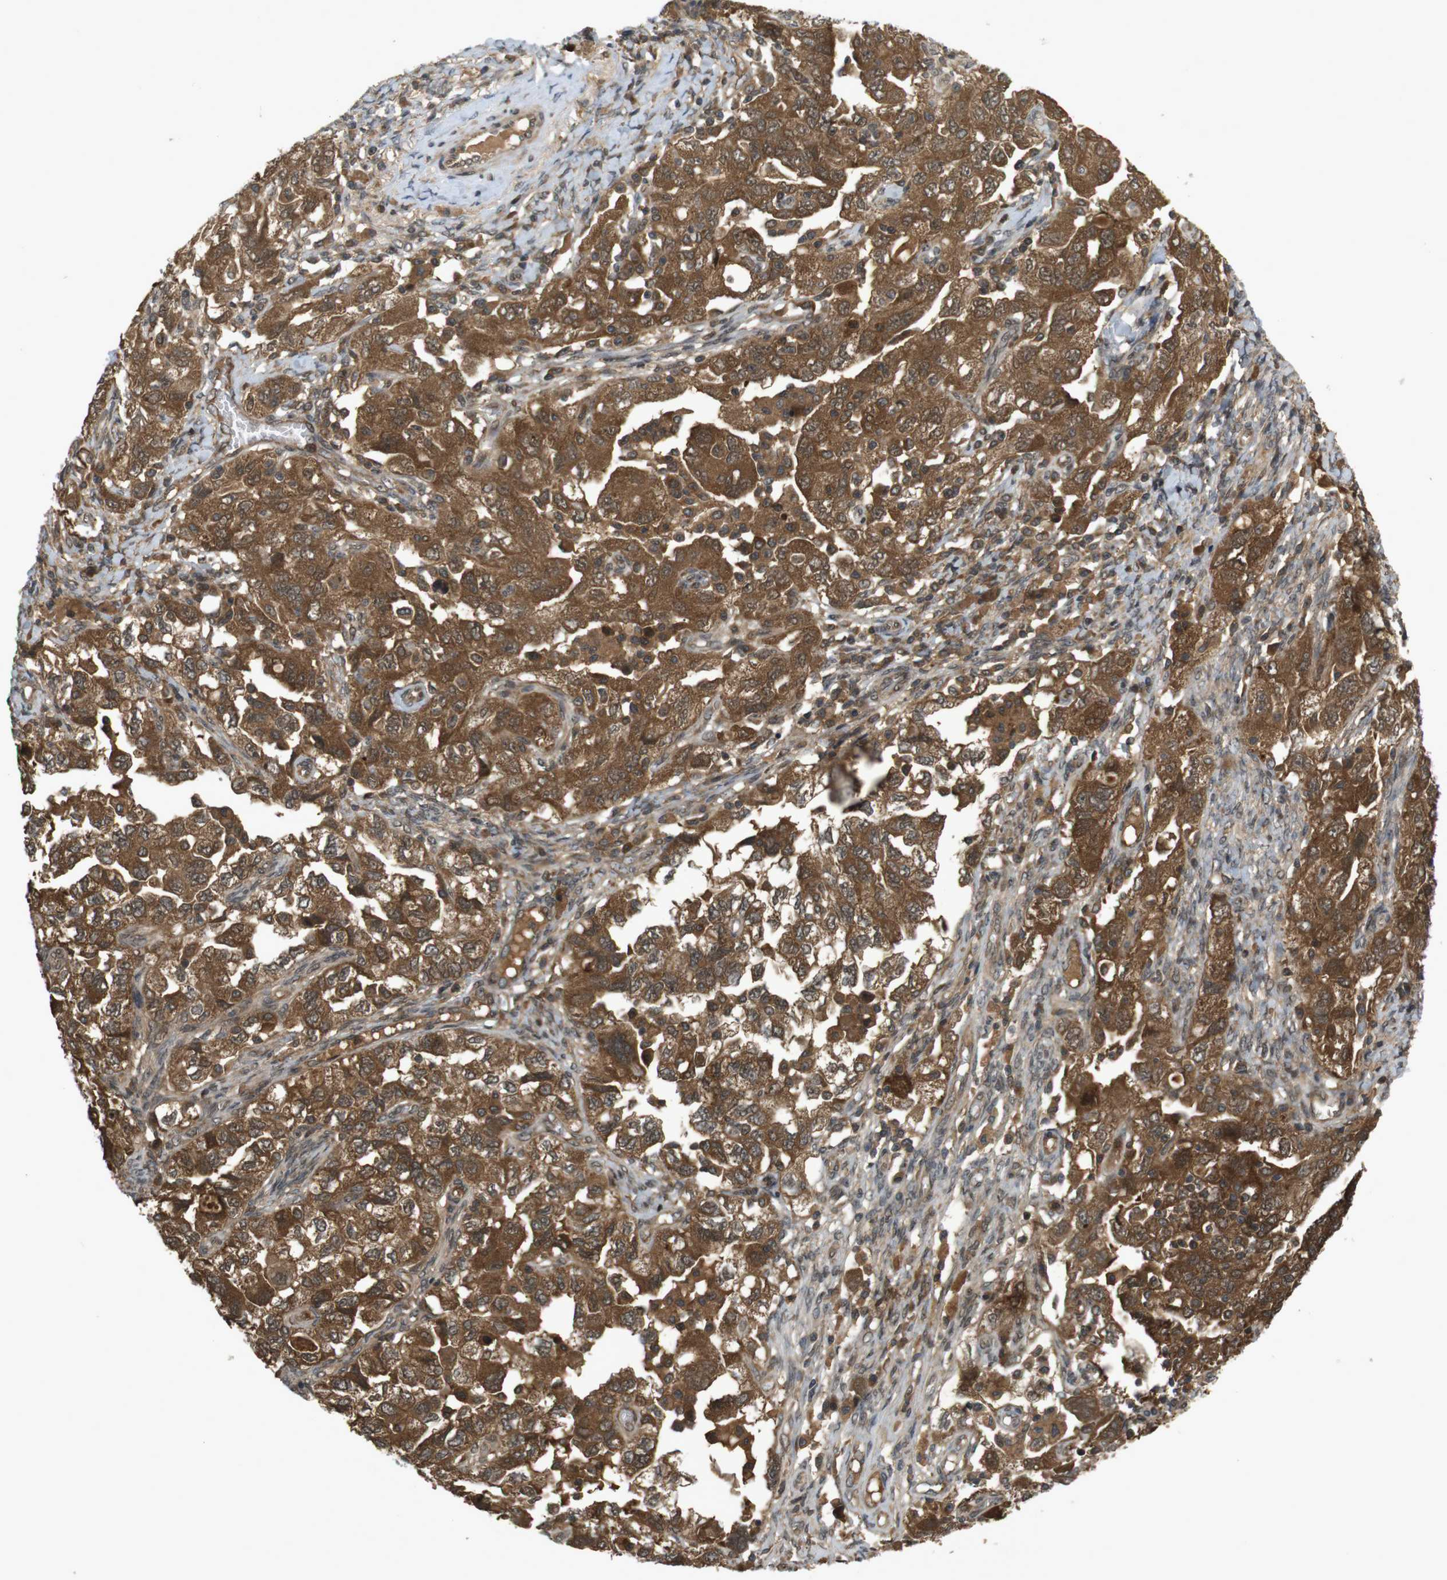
{"staining": {"intensity": "moderate", "quantity": ">75%", "location": "cytoplasmic/membranous"}, "tissue": "ovarian cancer", "cell_type": "Tumor cells", "image_type": "cancer", "snomed": [{"axis": "morphology", "description": "Carcinoma, NOS"}, {"axis": "morphology", "description": "Cystadenocarcinoma, serous, NOS"}, {"axis": "topography", "description": "Ovary"}], "caption": "Human carcinoma (ovarian) stained for a protein (brown) reveals moderate cytoplasmic/membranous positive expression in about >75% of tumor cells.", "gene": "NFKBIE", "patient": {"sex": "female", "age": 69}}